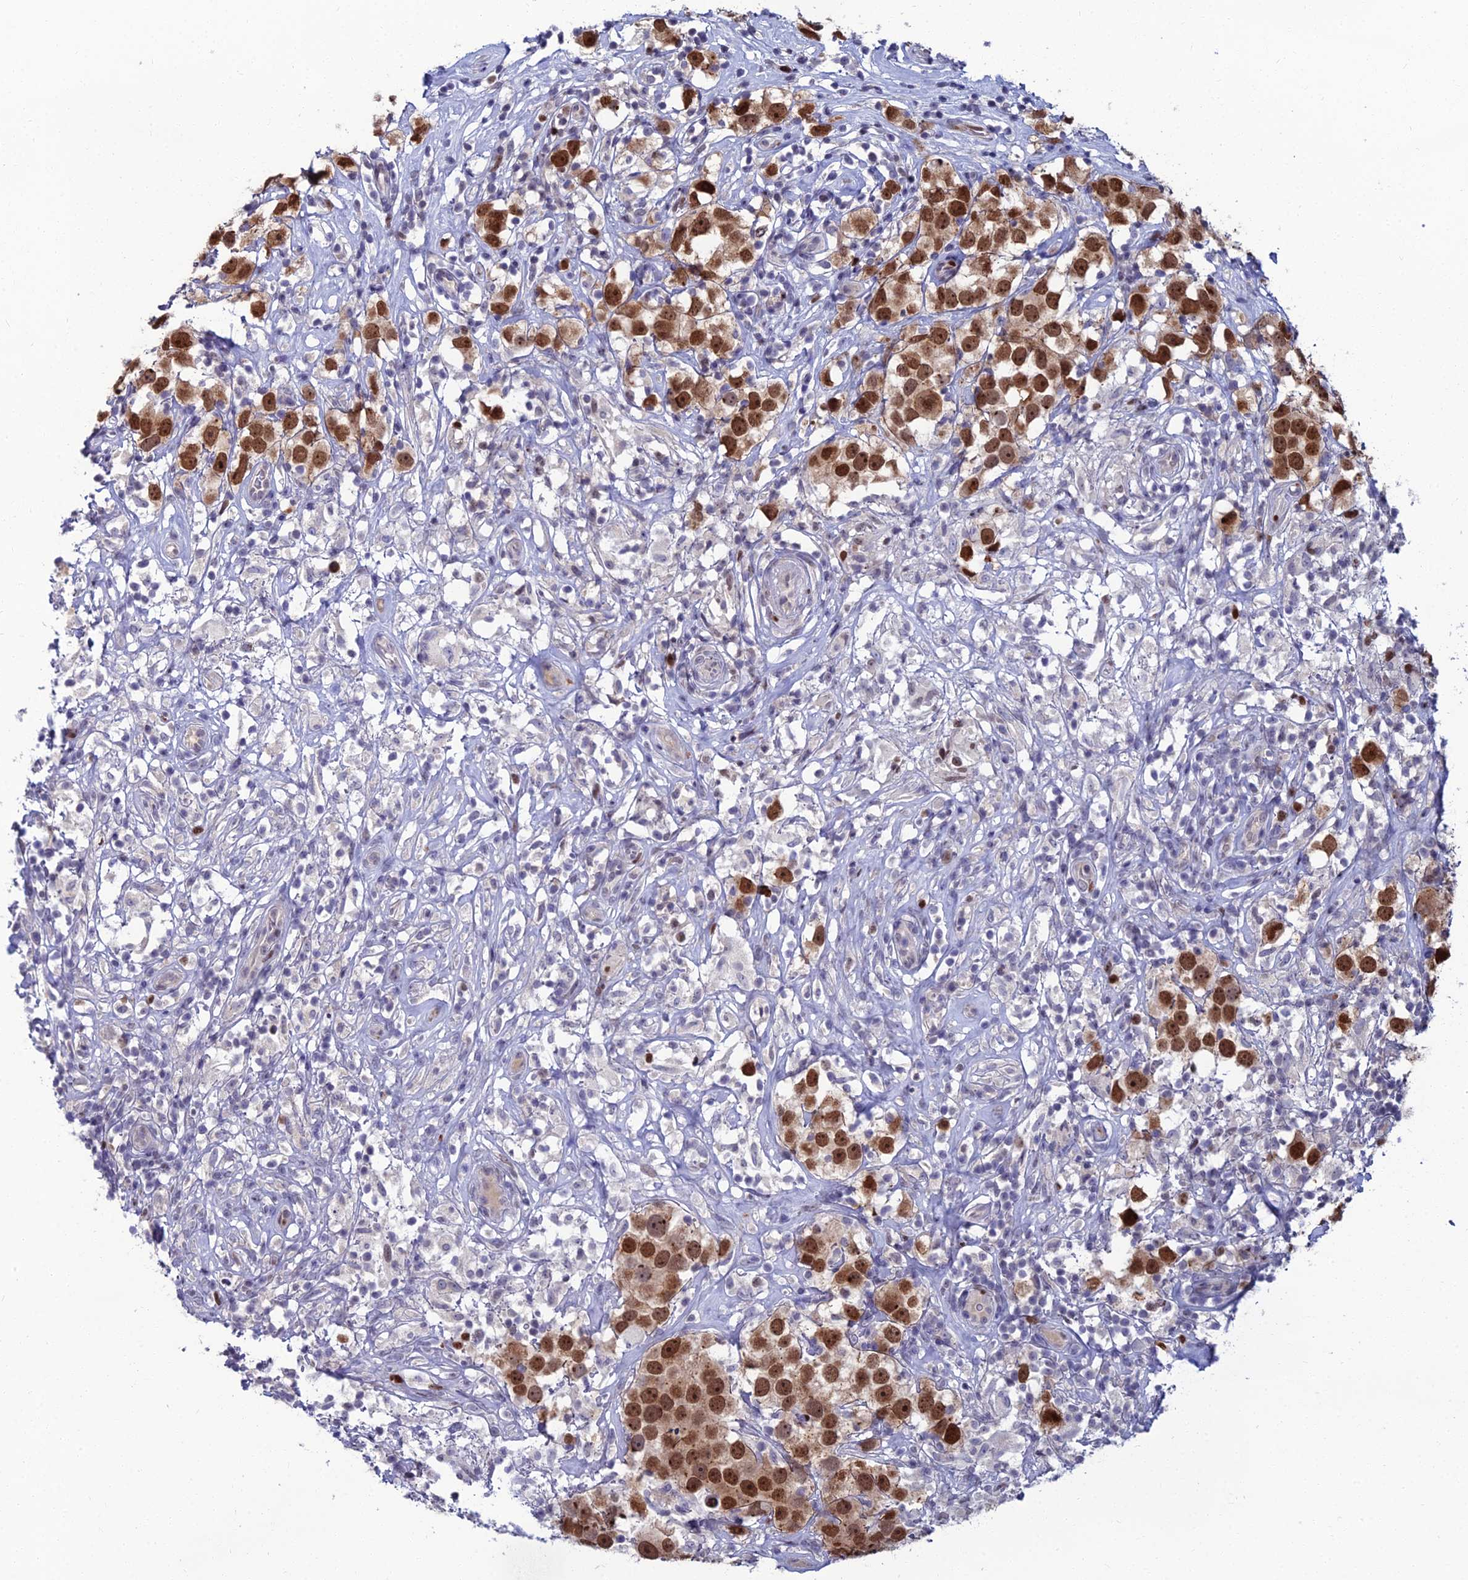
{"staining": {"intensity": "strong", "quantity": ">75%", "location": "nuclear"}, "tissue": "testis cancer", "cell_type": "Tumor cells", "image_type": "cancer", "snomed": [{"axis": "morphology", "description": "Seminoma, NOS"}, {"axis": "topography", "description": "Testis"}], "caption": "Testis cancer tissue shows strong nuclear expression in approximately >75% of tumor cells, visualized by immunohistochemistry. (DAB = brown stain, brightfield microscopy at high magnification).", "gene": "TAF9B", "patient": {"sex": "male", "age": 49}}